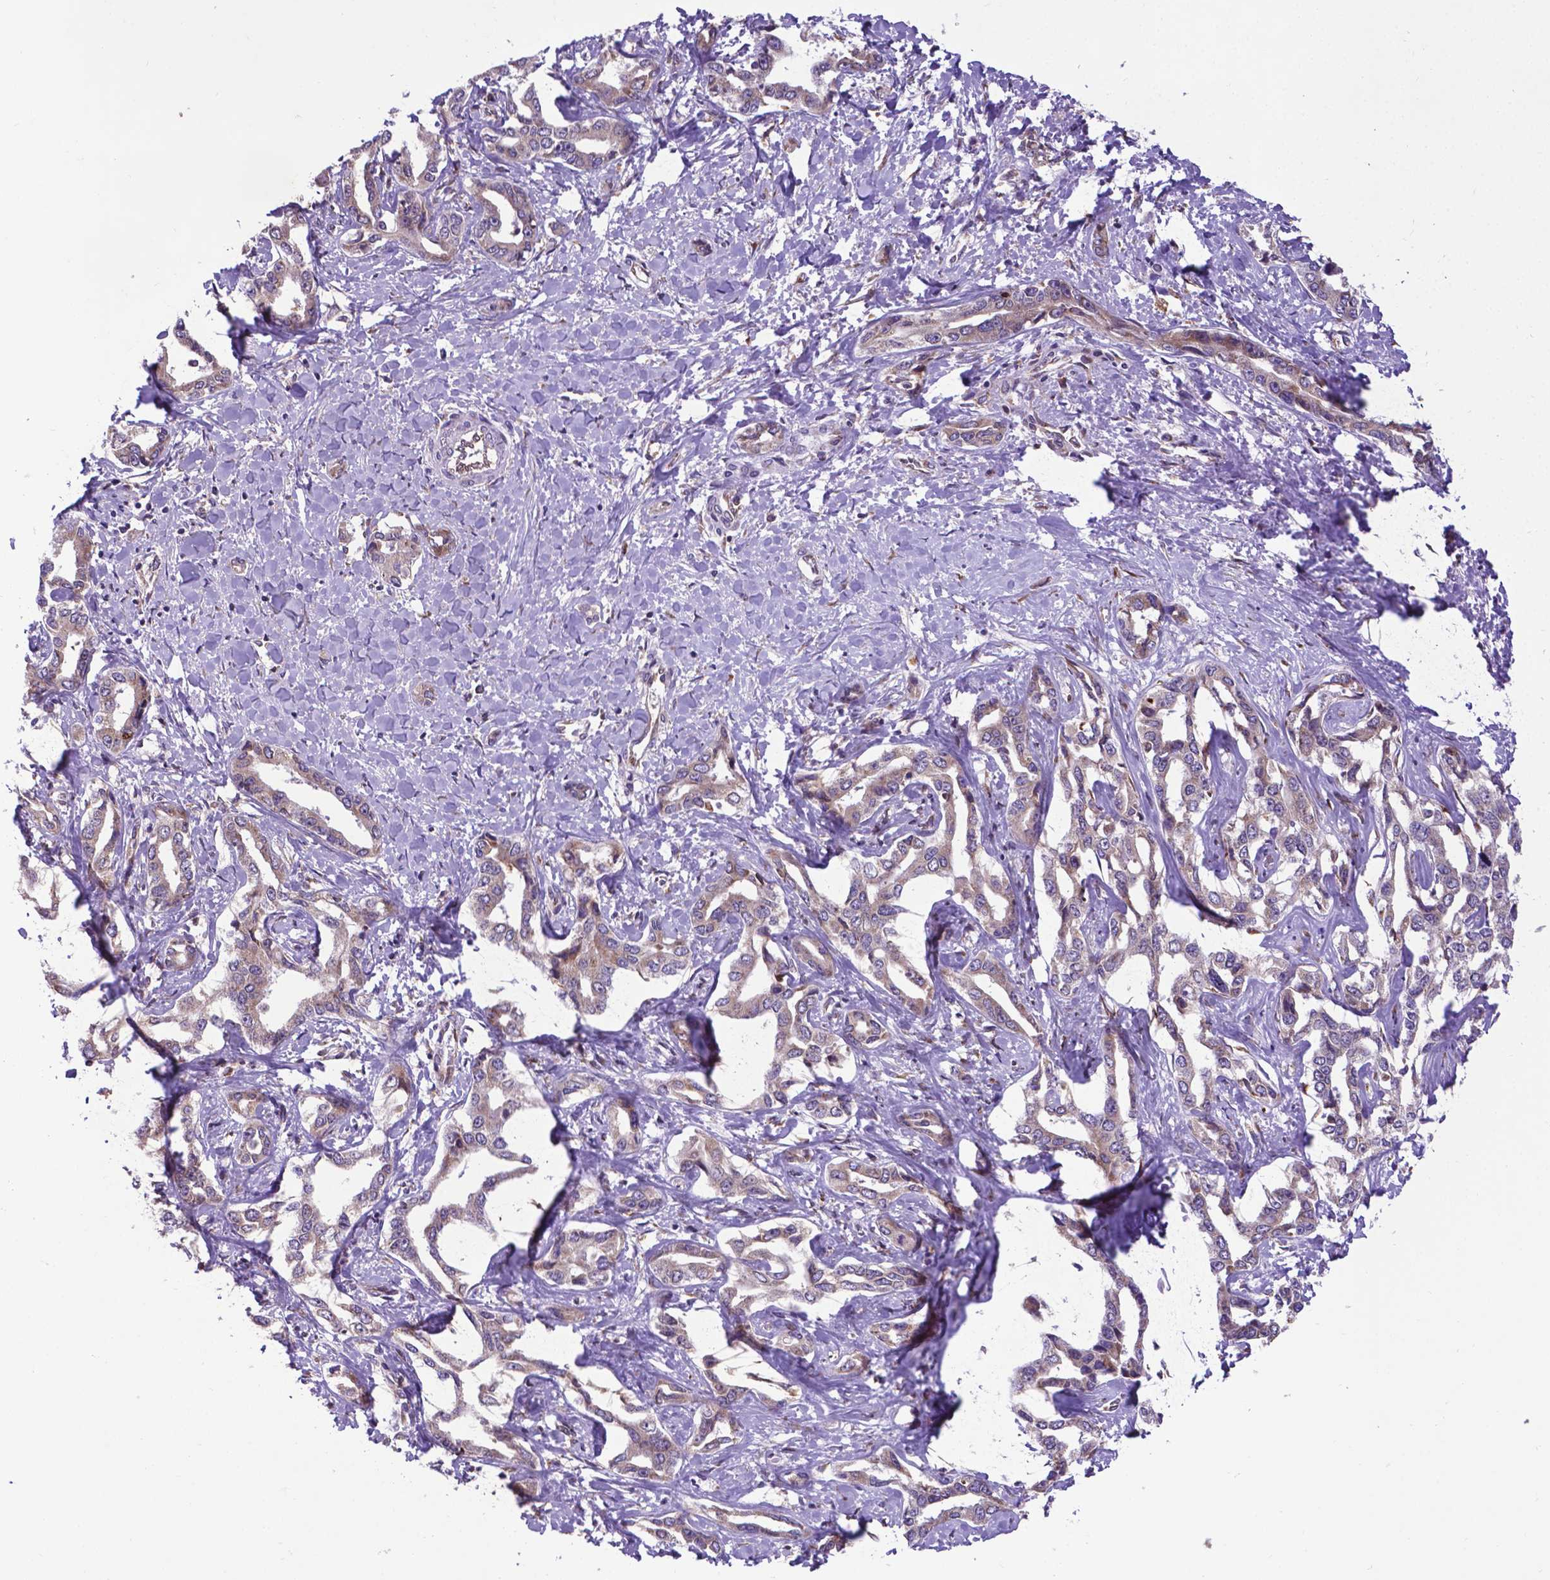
{"staining": {"intensity": "weak", "quantity": ">75%", "location": "cytoplasmic/membranous"}, "tissue": "liver cancer", "cell_type": "Tumor cells", "image_type": "cancer", "snomed": [{"axis": "morphology", "description": "Cholangiocarcinoma"}, {"axis": "topography", "description": "Liver"}], "caption": "Immunohistochemistry (IHC) histopathology image of human liver cancer stained for a protein (brown), which exhibits low levels of weak cytoplasmic/membranous positivity in approximately >75% of tumor cells.", "gene": "WDR83OS", "patient": {"sex": "male", "age": 59}}